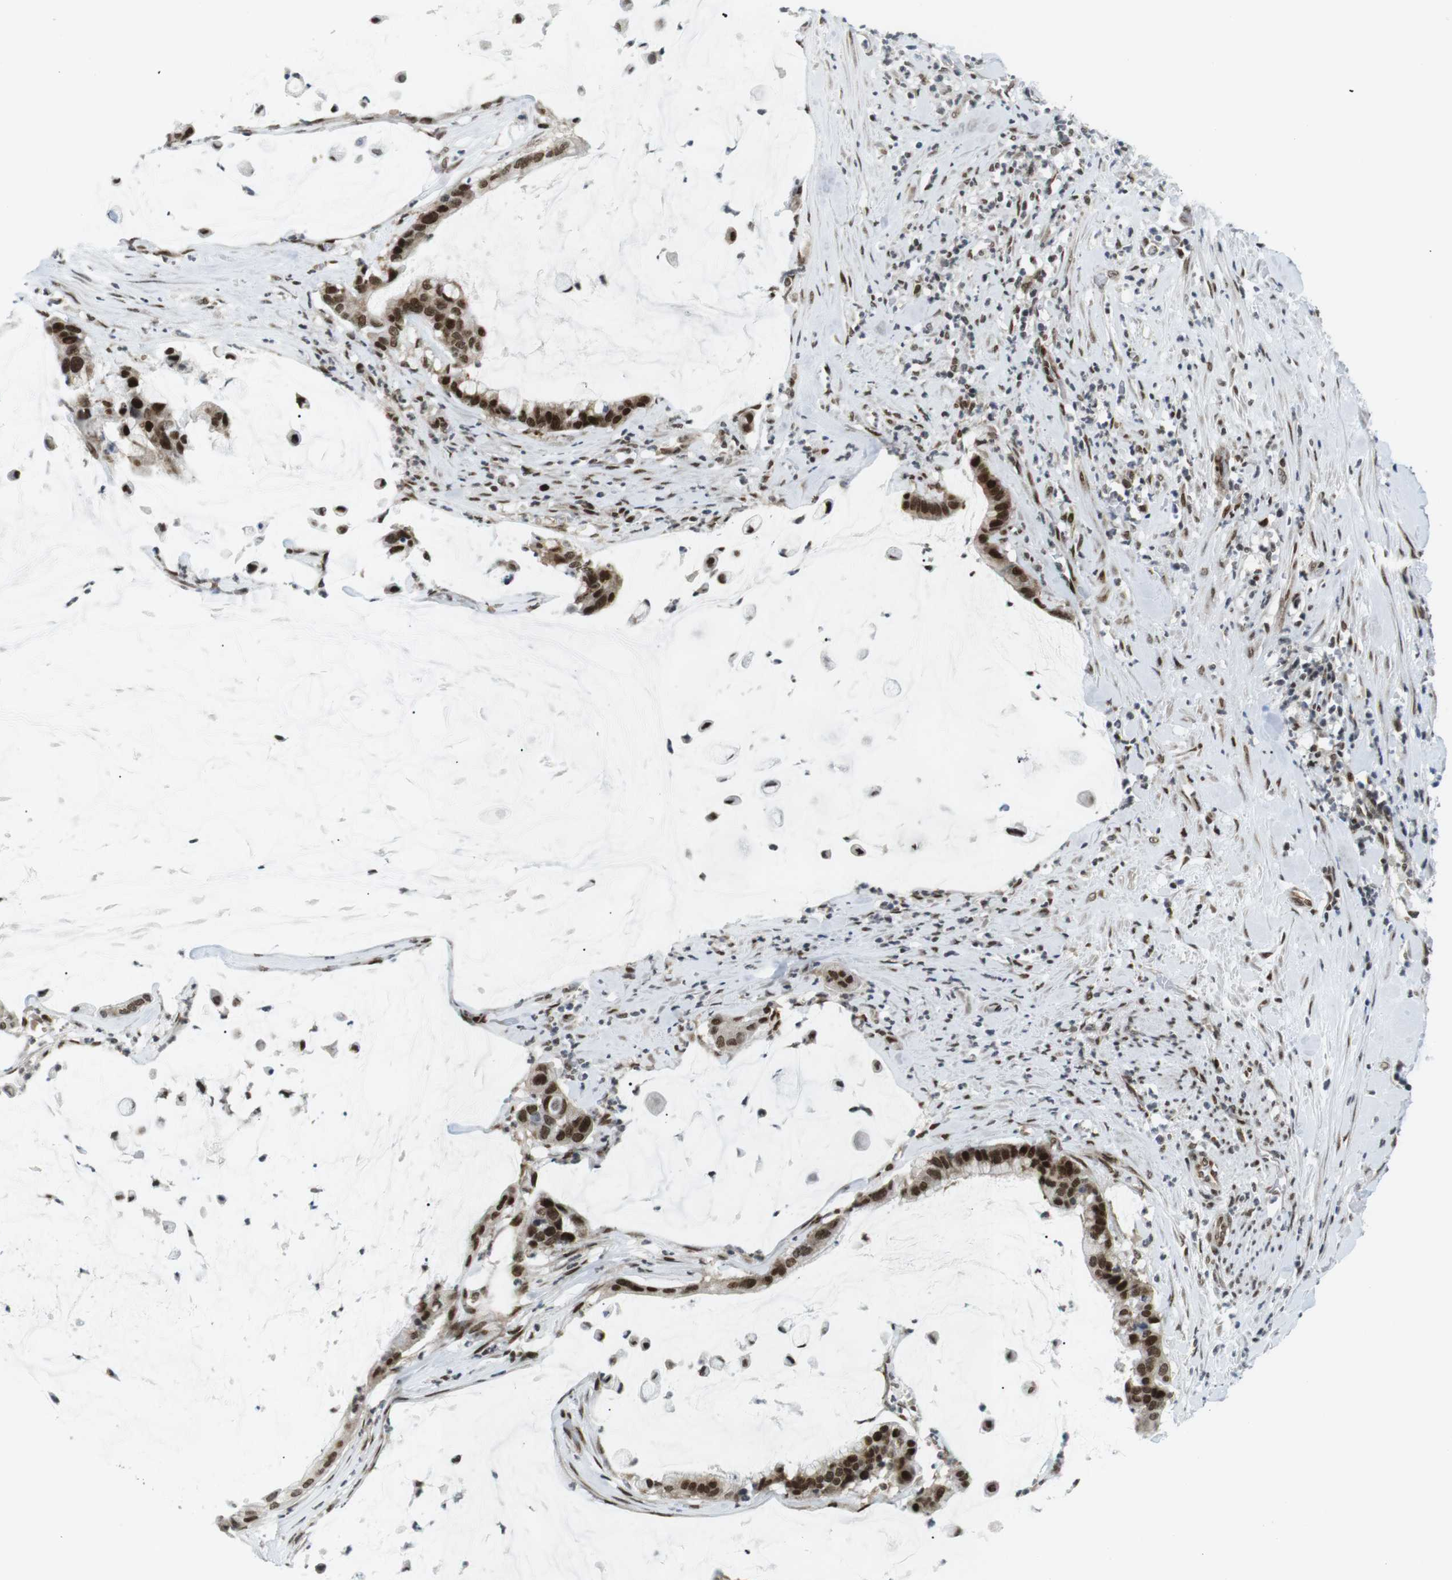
{"staining": {"intensity": "strong", "quantity": ">75%", "location": "nuclear"}, "tissue": "pancreatic cancer", "cell_type": "Tumor cells", "image_type": "cancer", "snomed": [{"axis": "morphology", "description": "Adenocarcinoma, NOS"}, {"axis": "topography", "description": "Pancreas"}], "caption": "A brown stain labels strong nuclear staining of a protein in pancreatic cancer tumor cells.", "gene": "CDC27", "patient": {"sex": "male", "age": 41}}